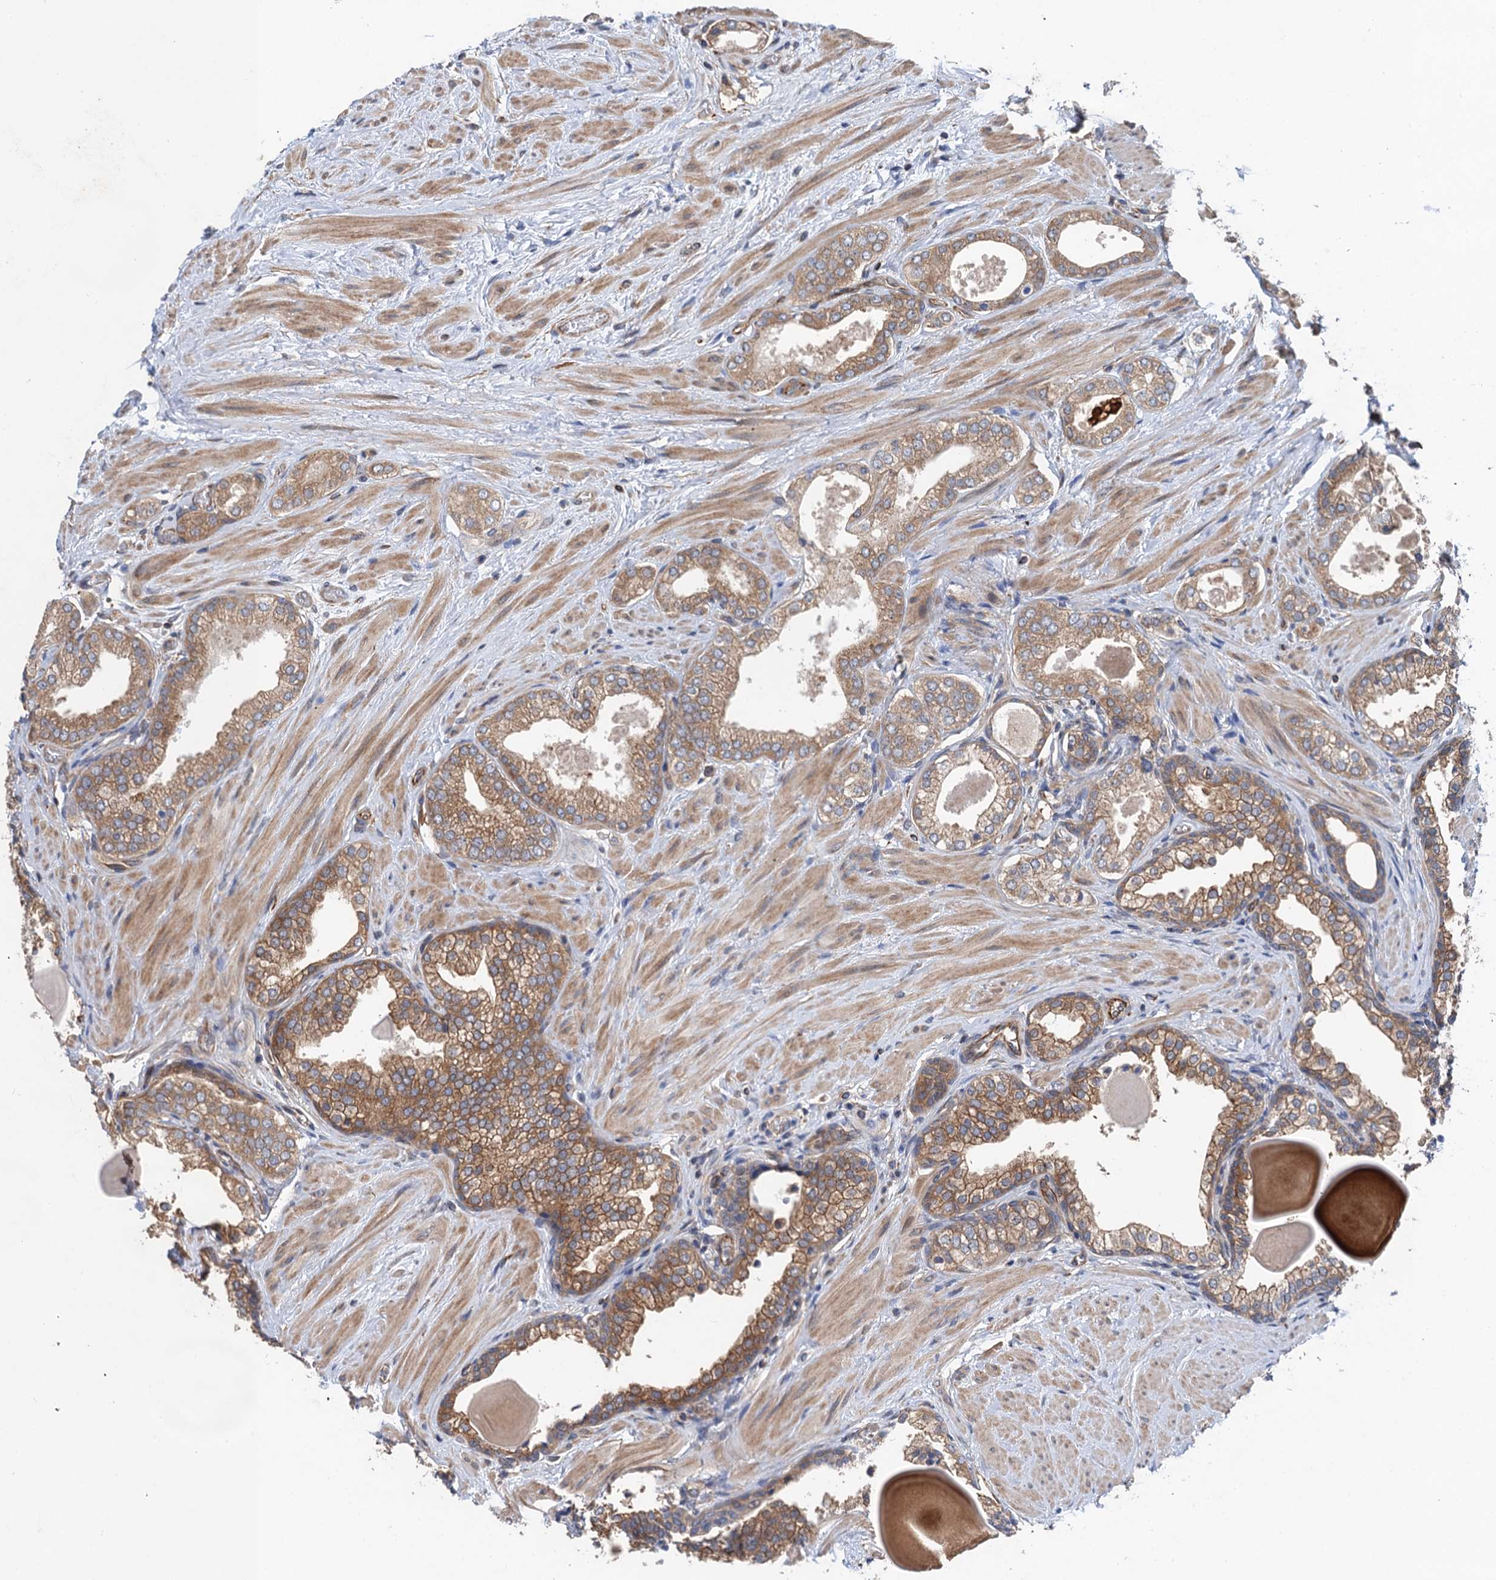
{"staining": {"intensity": "moderate", "quantity": "25%-75%", "location": "cytoplasmic/membranous"}, "tissue": "prostate", "cell_type": "Glandular cells", "image_type": "normal", "snomed": [{"axis": "morphology", "description": "Normal tissue, NOS"}, {"axis": "topography", "description": "Prostate"}], "caption": "An immunohistochemistry micrograph of benign tissue is shown. Protein staining in brown shows moderate cytoplasmic/membranous positivity in prostate within glandular cells. (Stains: DAB (3,3'-diaminobenzidine) in brown, nuclei in blue, Microscopy: brightfield microscopy at high magnification).", "gene": "PJA2", "patient": {"sex": "male", "age": 48}}